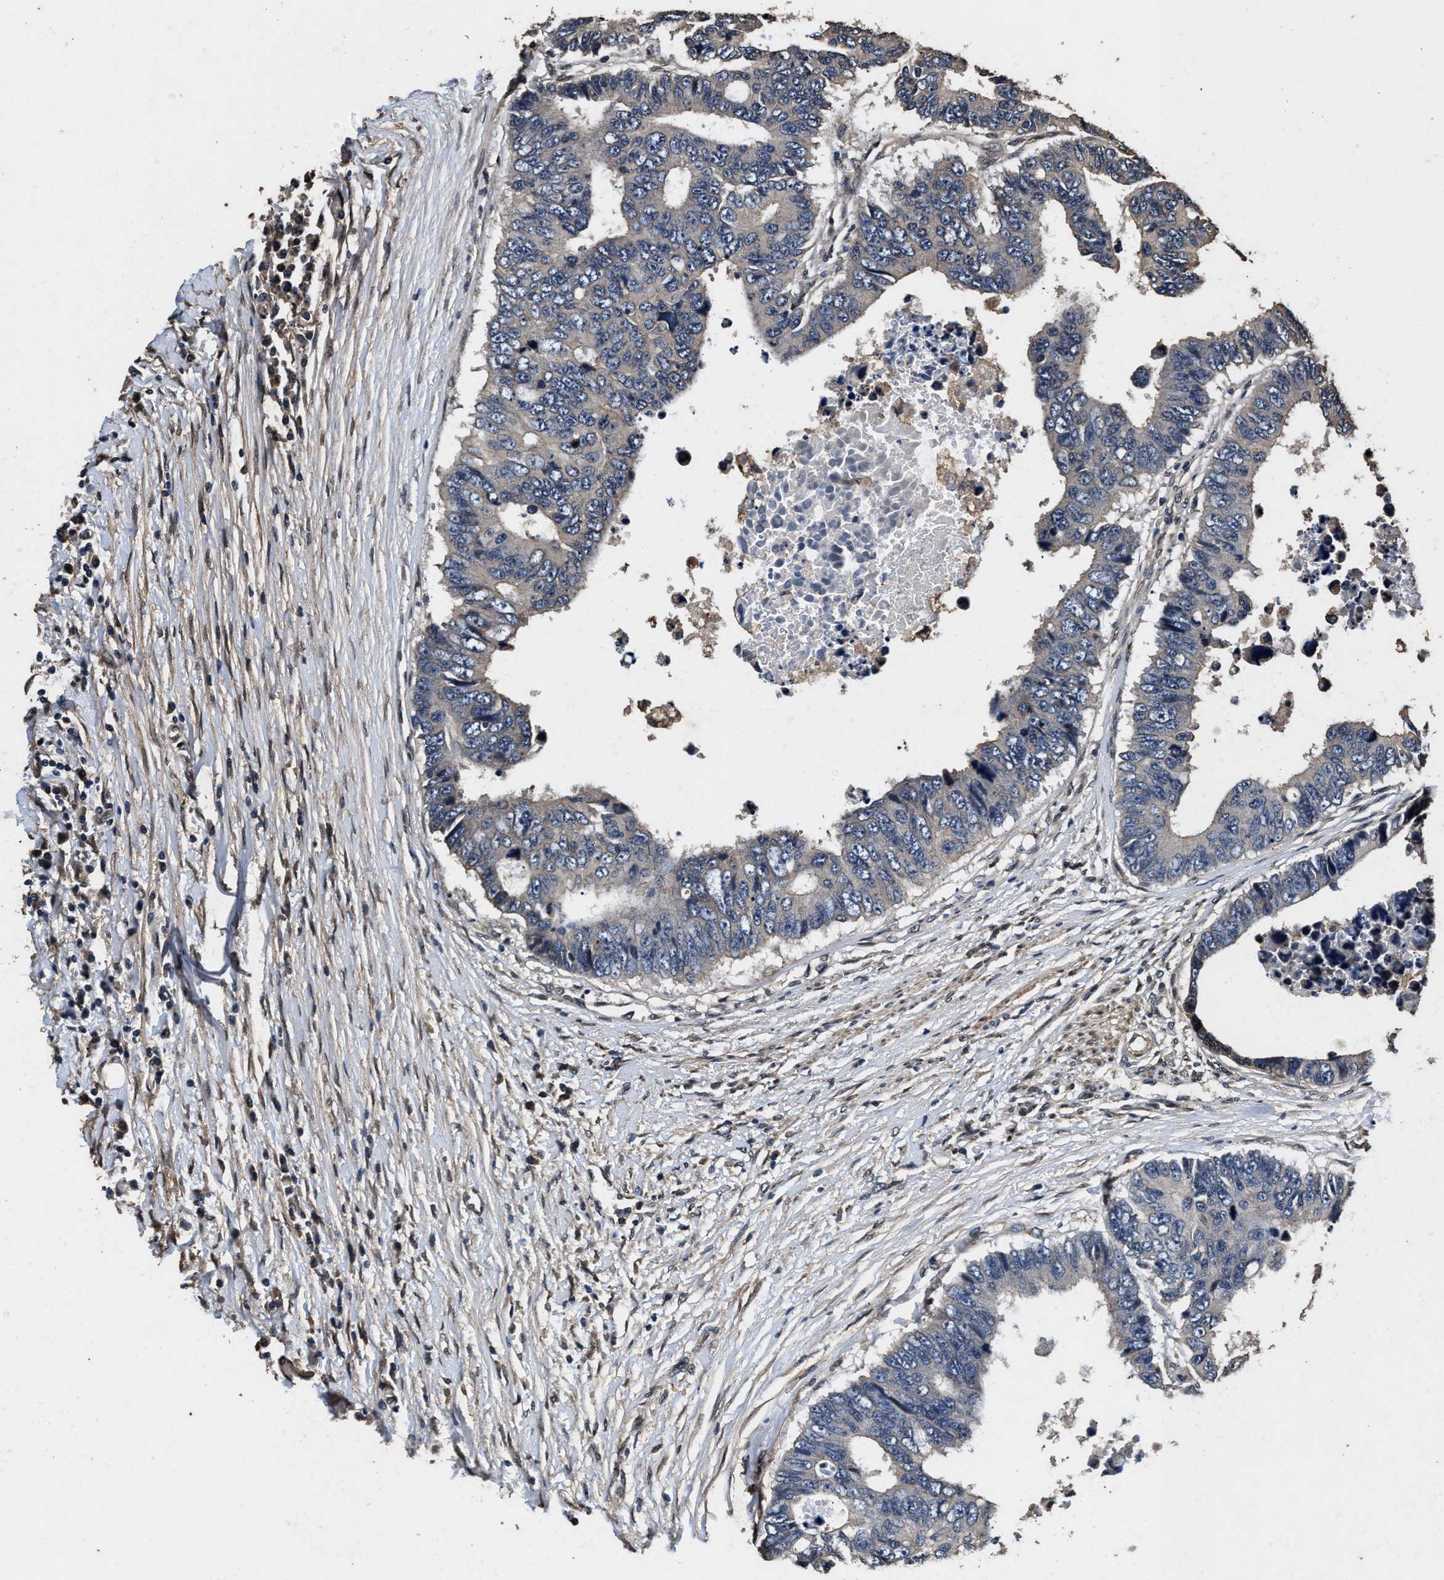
{"staining": {"intensity": "negative", "quantity": "none", "location": "none"}, "tissue": "colorectal cancer", "cell_type": "Tumor cells", "image_type": "cancer", "snomed": [{"axis": "morphology", "description": "Adenocarcinoma, NOS"}, {"axis": "topography", "description": "Rectum"}], "caption": "DAB (3,3'-diaminobenzidine) immunohistochemical staining of human colorectal cancer (adenocarcinoma) reveals no significant staining in tumor cells.", "gene": "ACCS", "patient": {"sex": "male", "age": 84}}